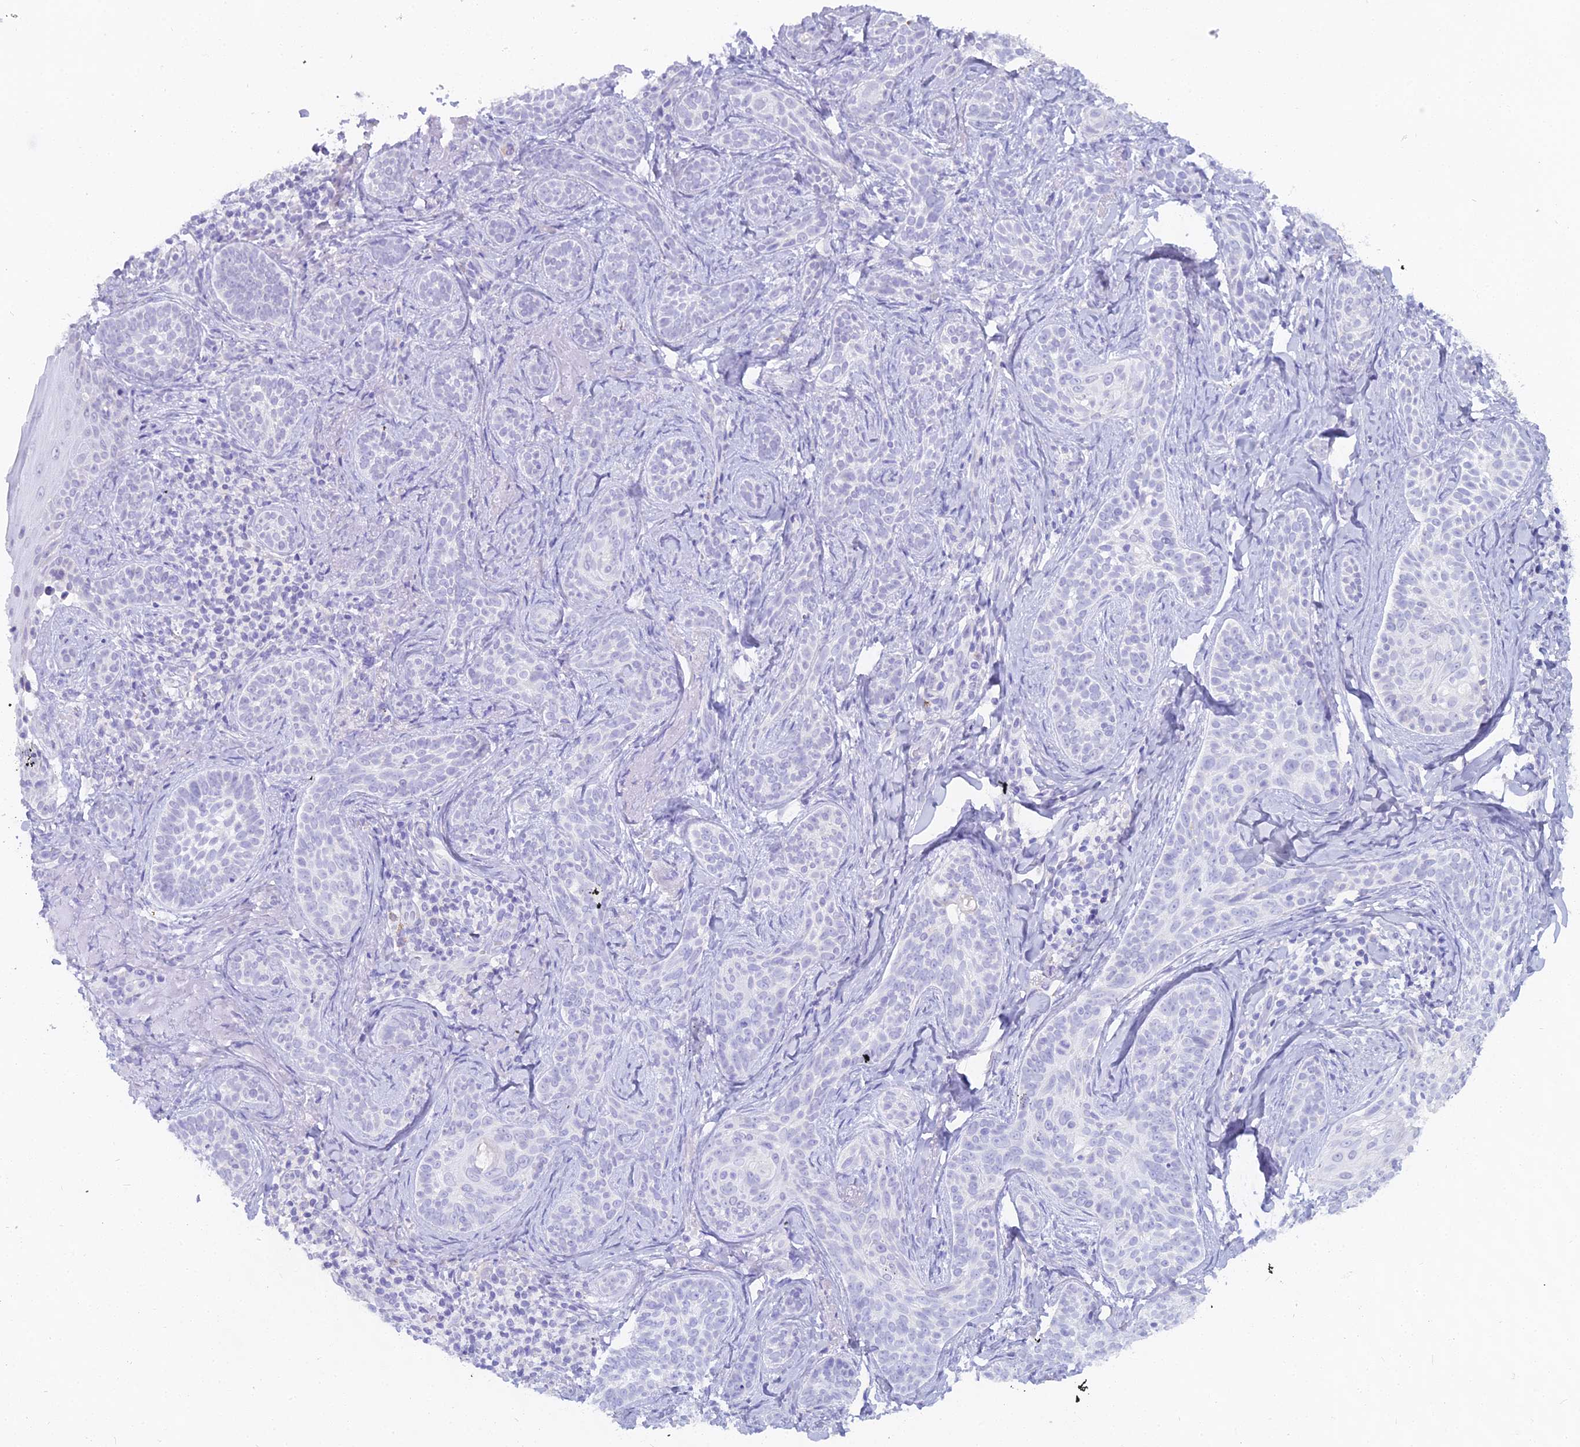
{"staining": {"intensity": "negative", "quantity": "none", "location": "none"}, "tissue": "skin cancer", "cell_type": "Tumor cells", "image_type": "cancer", "snomed": [{"axis": "morphology", "description": "Basal cell carcinoma"}, {"axis": "topography", "description": "Skin"}], "caption": "Immunohistochemistry micrograph of neoplastic tissue: basal cell carcinoma (skin) stained with DAB demonstrates no significant protein expression in tumor cells.", "gene": "CGB2", "patient": {"sex": "male", "age": 71}}